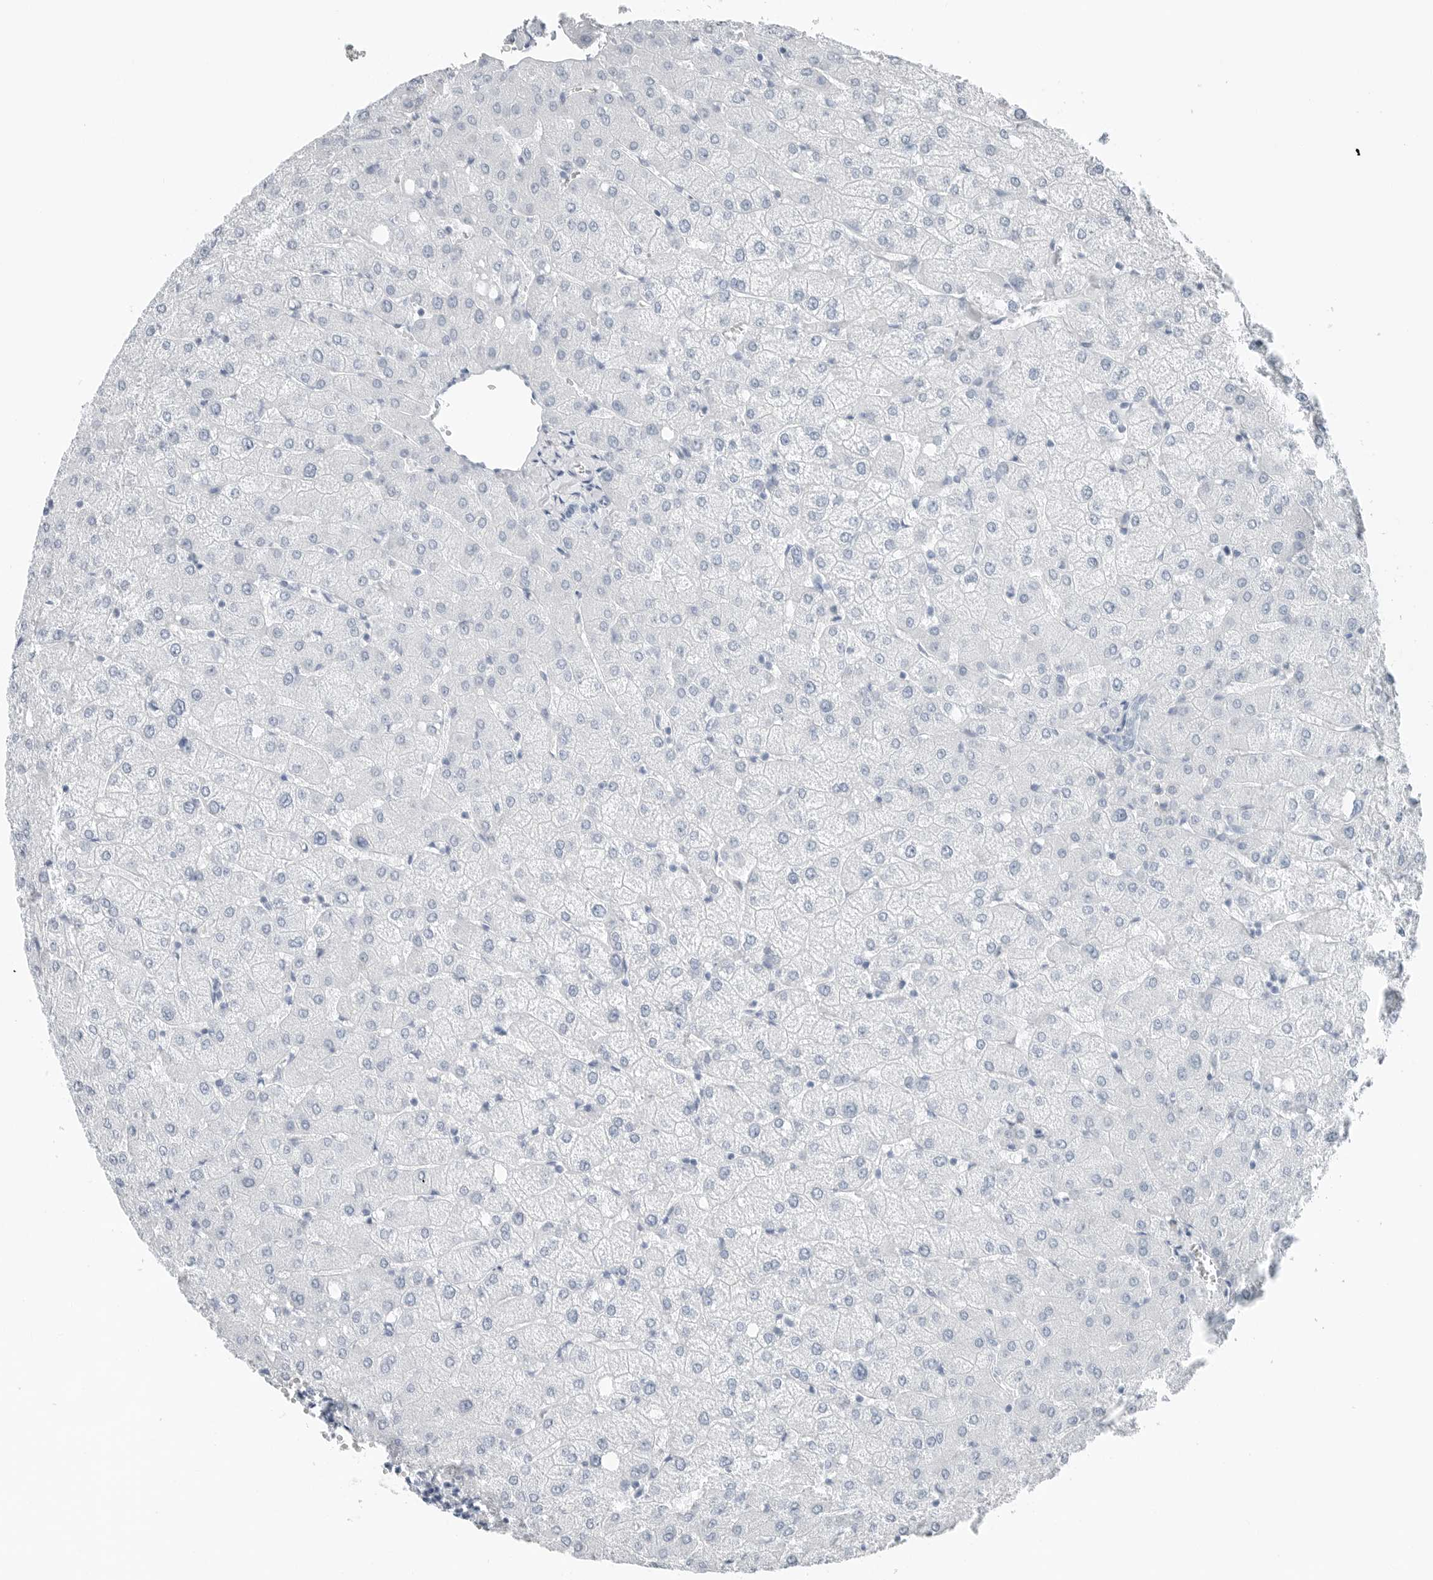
{"staining": {"intensity": "negative", "quantity": "none", "location": "none"}, "tissue": "liver", "cell_type": "Cholangiocytes", "image_type": "normal", "snomed": [{"axis": "morphology", "description": "Normal tissue, NOS"}, {"axis": "topography", "description": "Liver"}], "caption": "Unremarkable liver was stained to show a protein in brown. There is no significant expression in cholangiocytes.", "gene": "SLPI", "patient": {"sex": "female", "age": 54}}